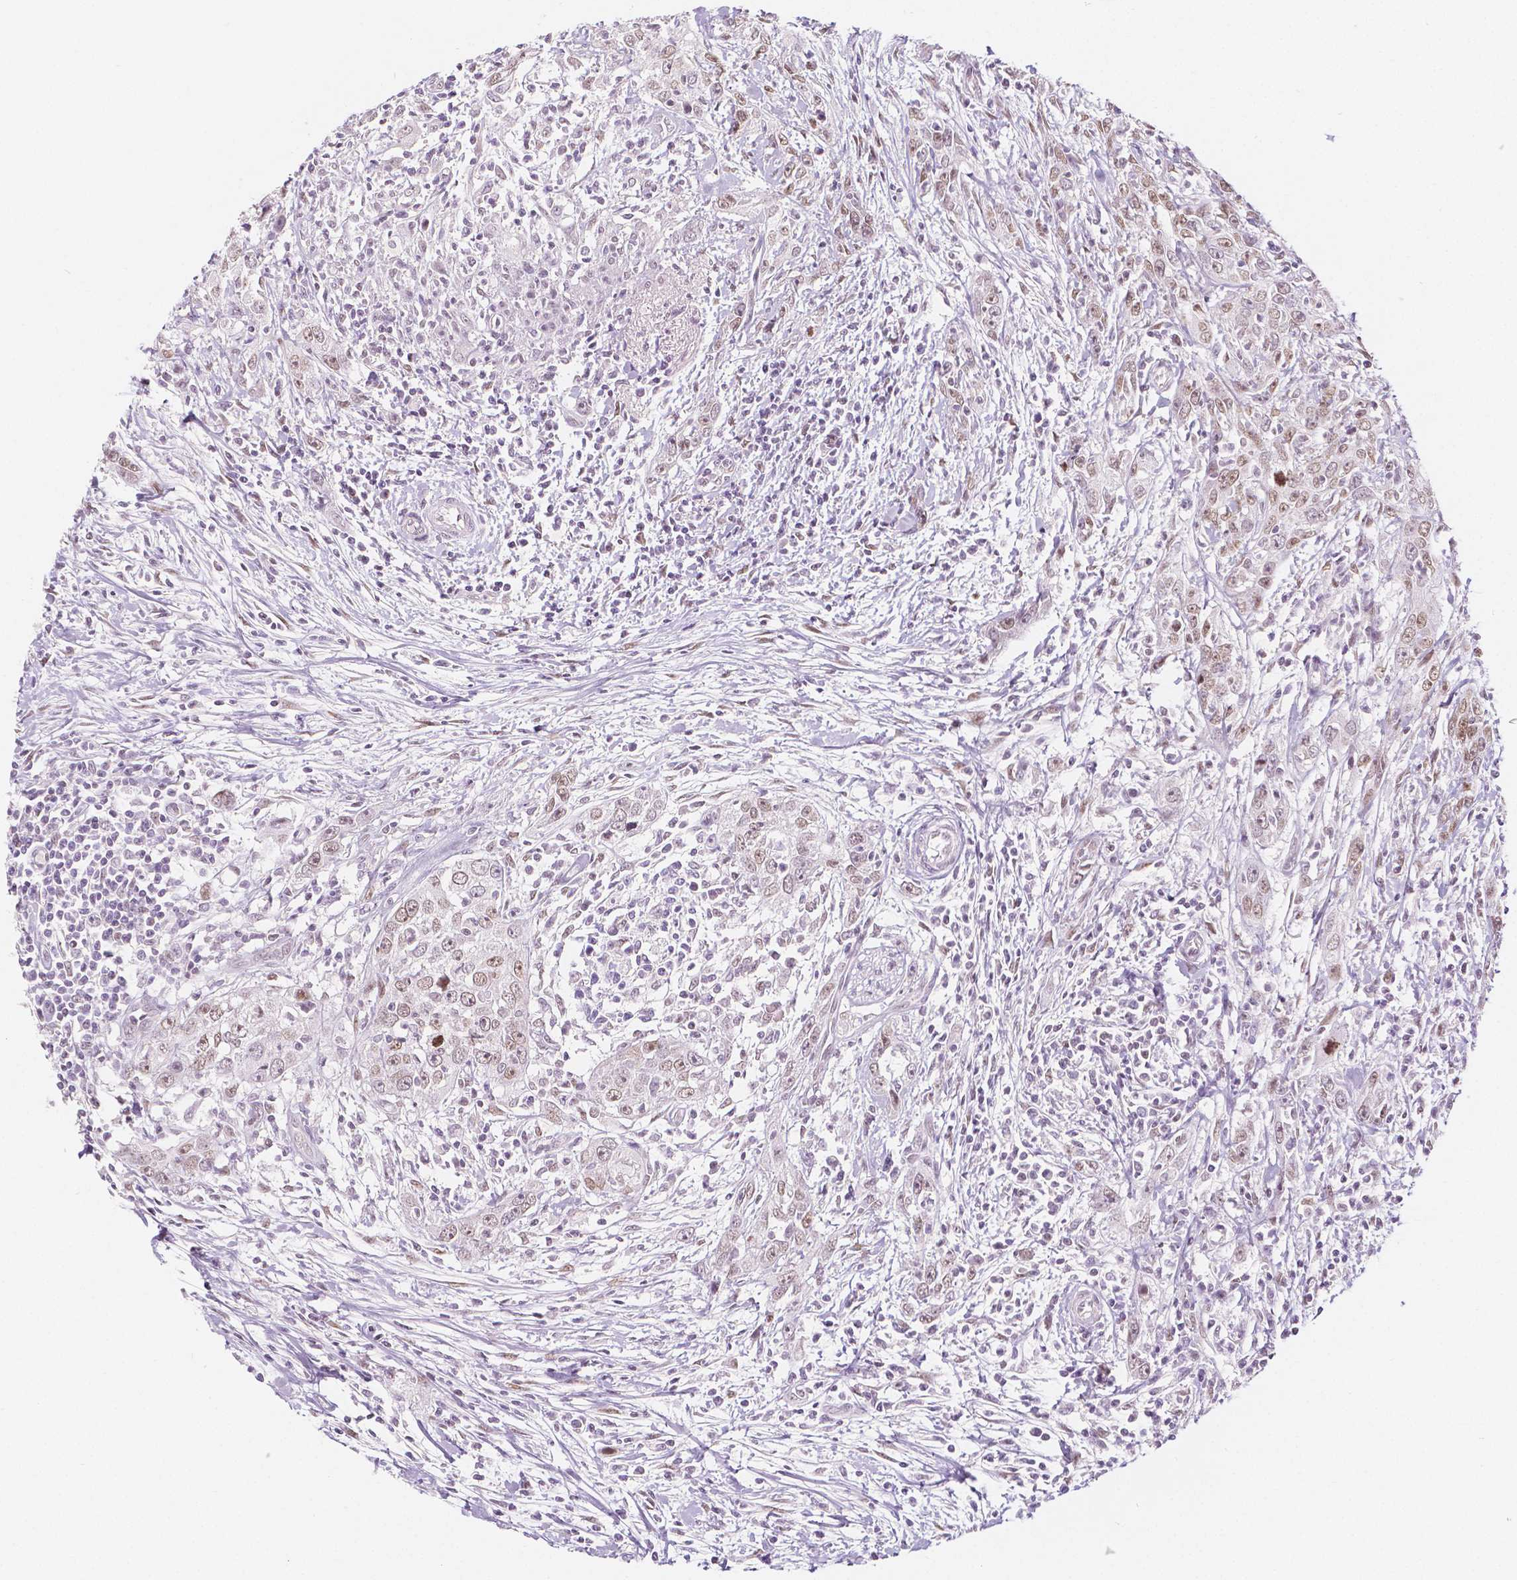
{"staining": {"intensity": "weak", "quantity": ">75%", "location": "nuclear"}, "tissue": "urothelial cancer", "cell_type": "Tumor cells", "image_type": "cancer", "snomed": [{"axis": "morphology", "description": "Urothelial carcinoma, High grade"}, {"axis": "topography", "description": "Urinary bladder"}], "caption": "Urothelial cancer stained with DAB (3,3'-diaminobenzidine) immunohistochemistry (IHC) displays low levels of weak nuclear staining in approximately >75% of tumor cells.", "gene": "KDM5B", "patient": {"sex": "male", "age": 83}}